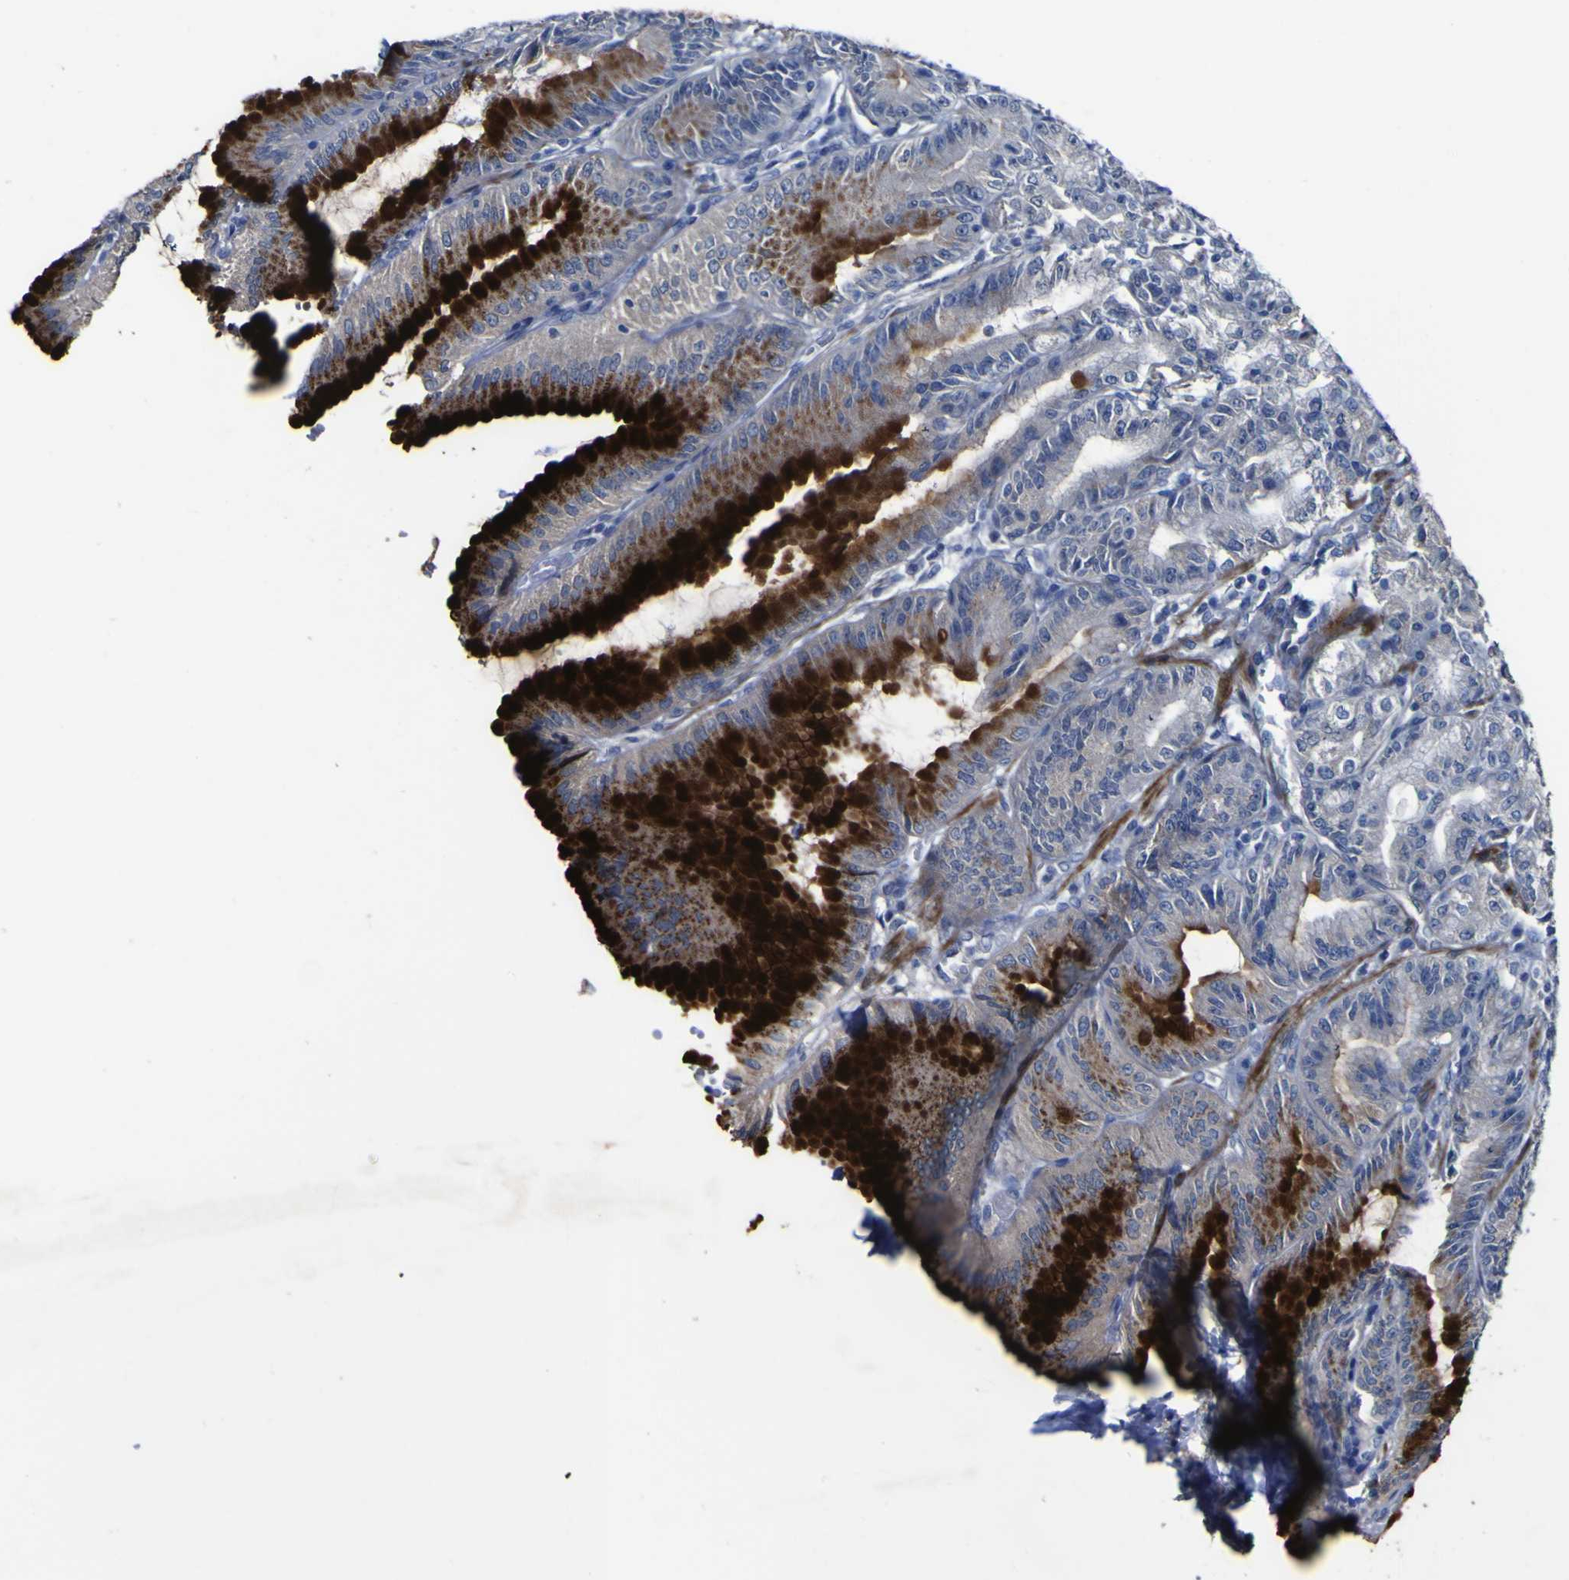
{"staining": {"intensity": "strong", "quantity": "25%-75%", "location": "cytoplasmic/membranous"}, "tissue": "stomach", "cell_type": "Glandular cells", "image_type": "normal", "snomed": [{"axis": "morphology", "description": "Normal tissue, NOS"}, {"axis": "topography", "description": "Stomach, lower"}], "caption": "Approximately 25%-75% of glandular cells in unremarkable human stomach show strong cytoplasmic/membranous protein staining as visualized by brown immunohistochemical staining.", "gene": "AGO4", "patient": {"sex": "male", "age": 71}}